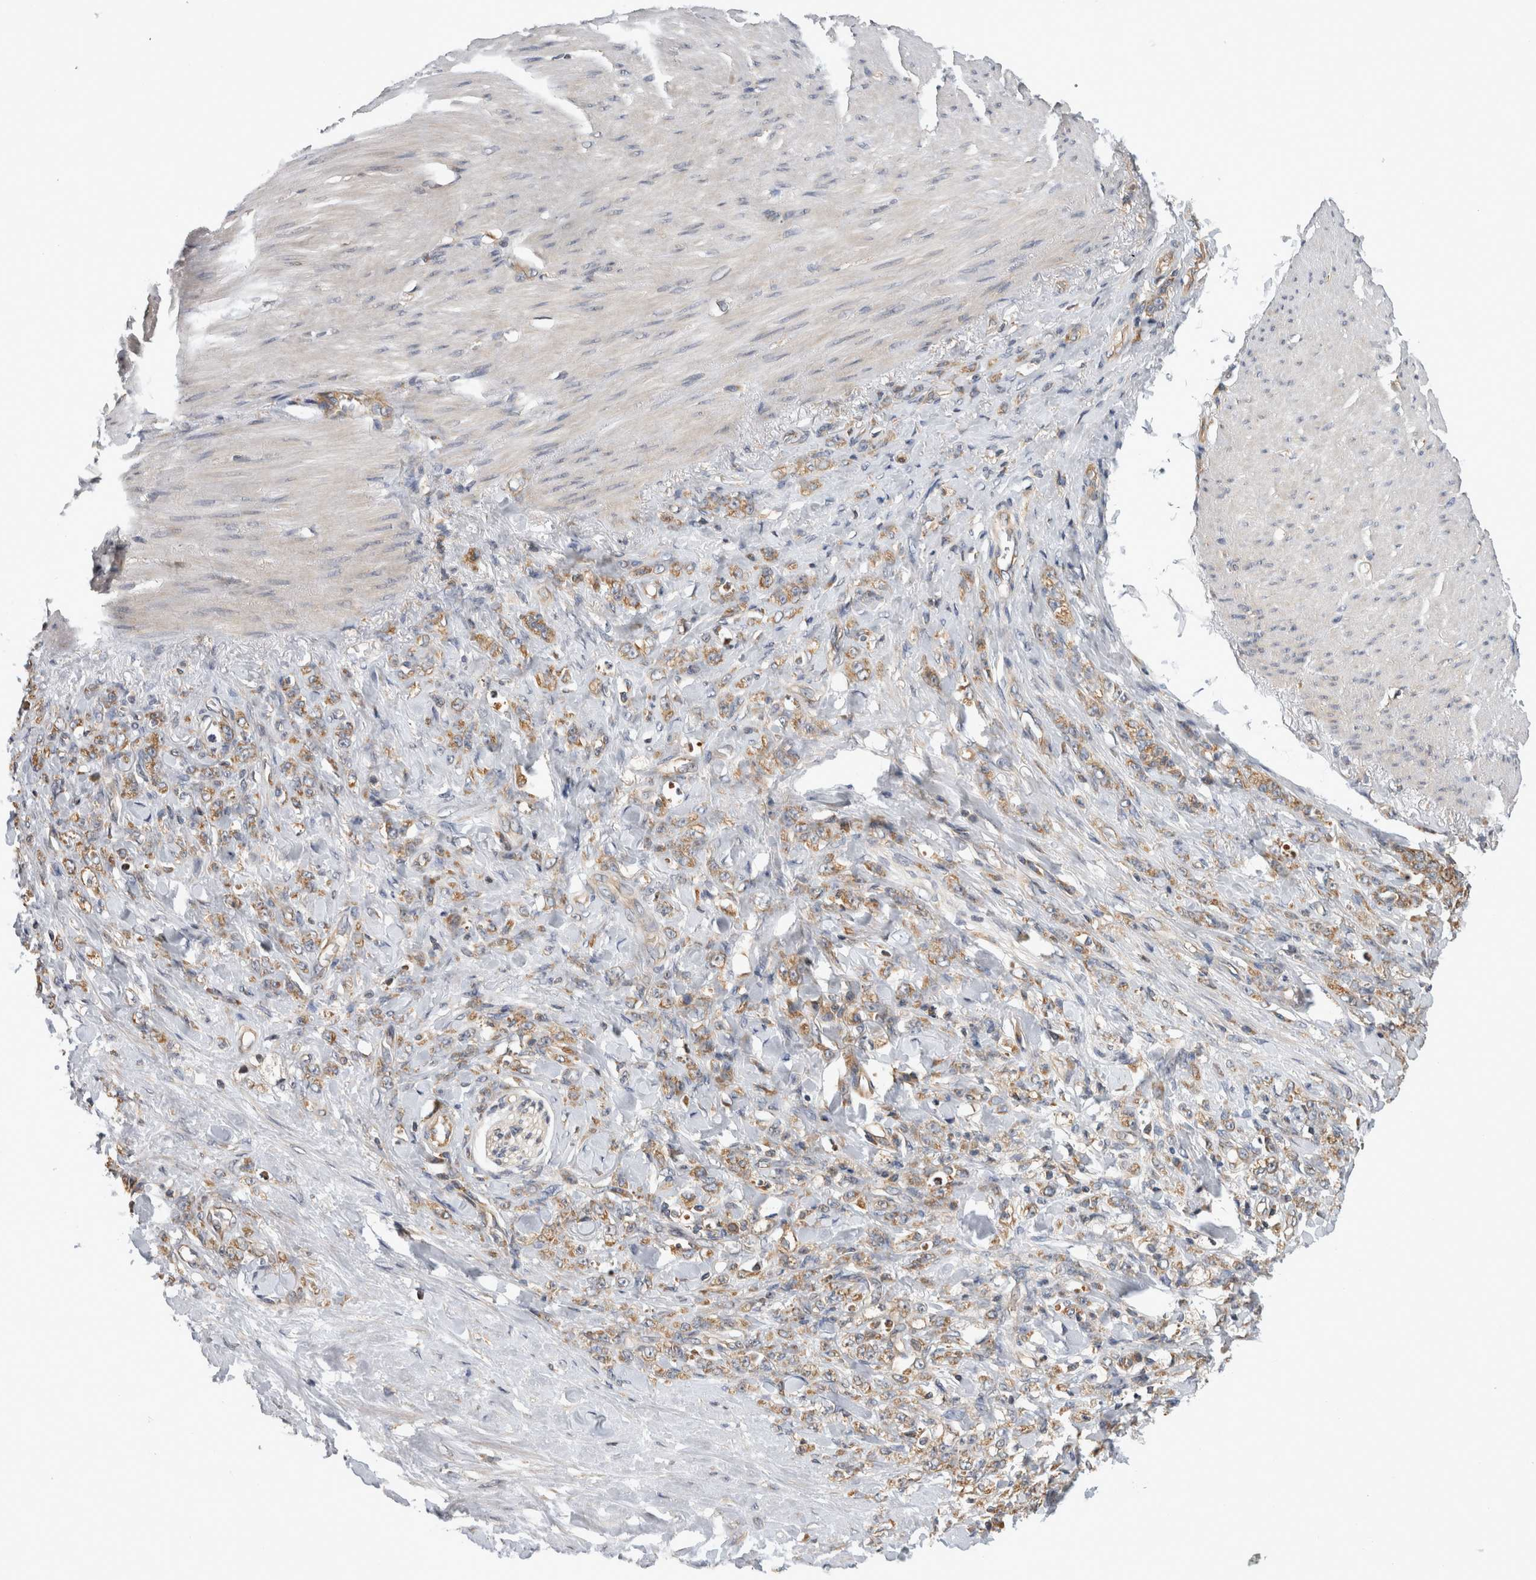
{"staining": {"intensity": "moderate", "quantity": ">75%", "location": "cytoplasmic/membranous"}, "tissue": "stomach cancer", "cell_type": "Tumor cells", "image_type": "cancer", "snomed": [{"axis": "morphology", "description": "Adenocarcinoma, NOS"}, {"axis": "topography", "description": "Stomach"}], "caption": "This is a histology image of immunohistochemistry staining of stomach adenocarcinoma, which shows moderate positivity in the cytoplasmic/membranous of tumor cells.", "gene": "GRIK2", "patient": {"sex": "male", "age": 82}}